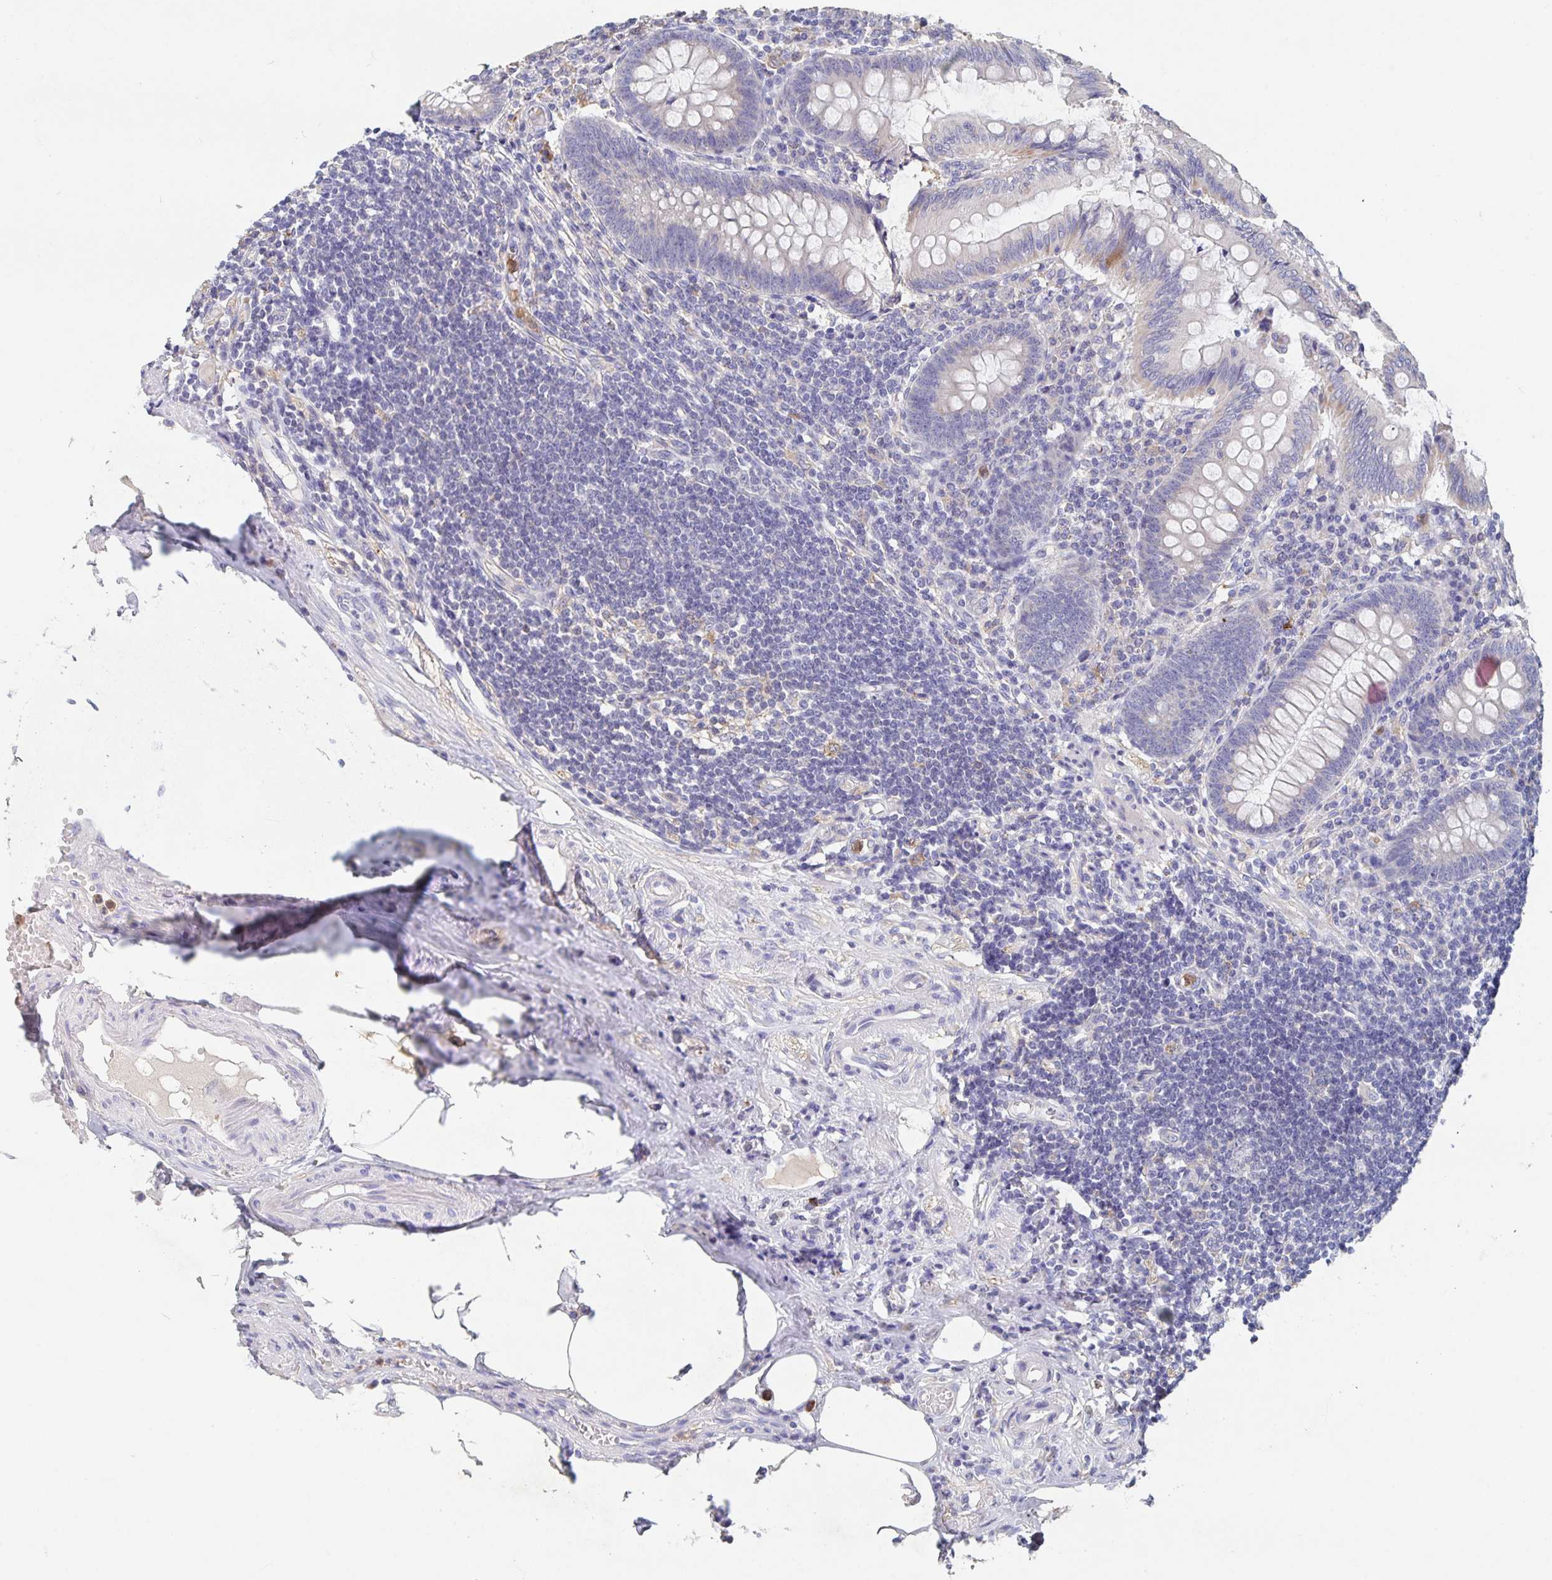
{"staining": {"intensity": "weak", "quantity": "25%-75%", "location": "cytoplasmic/membranous"}, "tissue": "appendix", "cell_type": "Glandular cells", "image_type": "normal", "snomed": [{"axis": "morphology", "description": "Normal tissue, NOS"}, {"axis": "topography", "description": "Appendix"}], "caption": "Protein staining of unremarkable appendix shows weak cytoplasmic/membranous staining in approximately 25%-75% of glandular cells.", "gene": "CDC42BPG", "patient": {"sex": "female", "age": 57}}